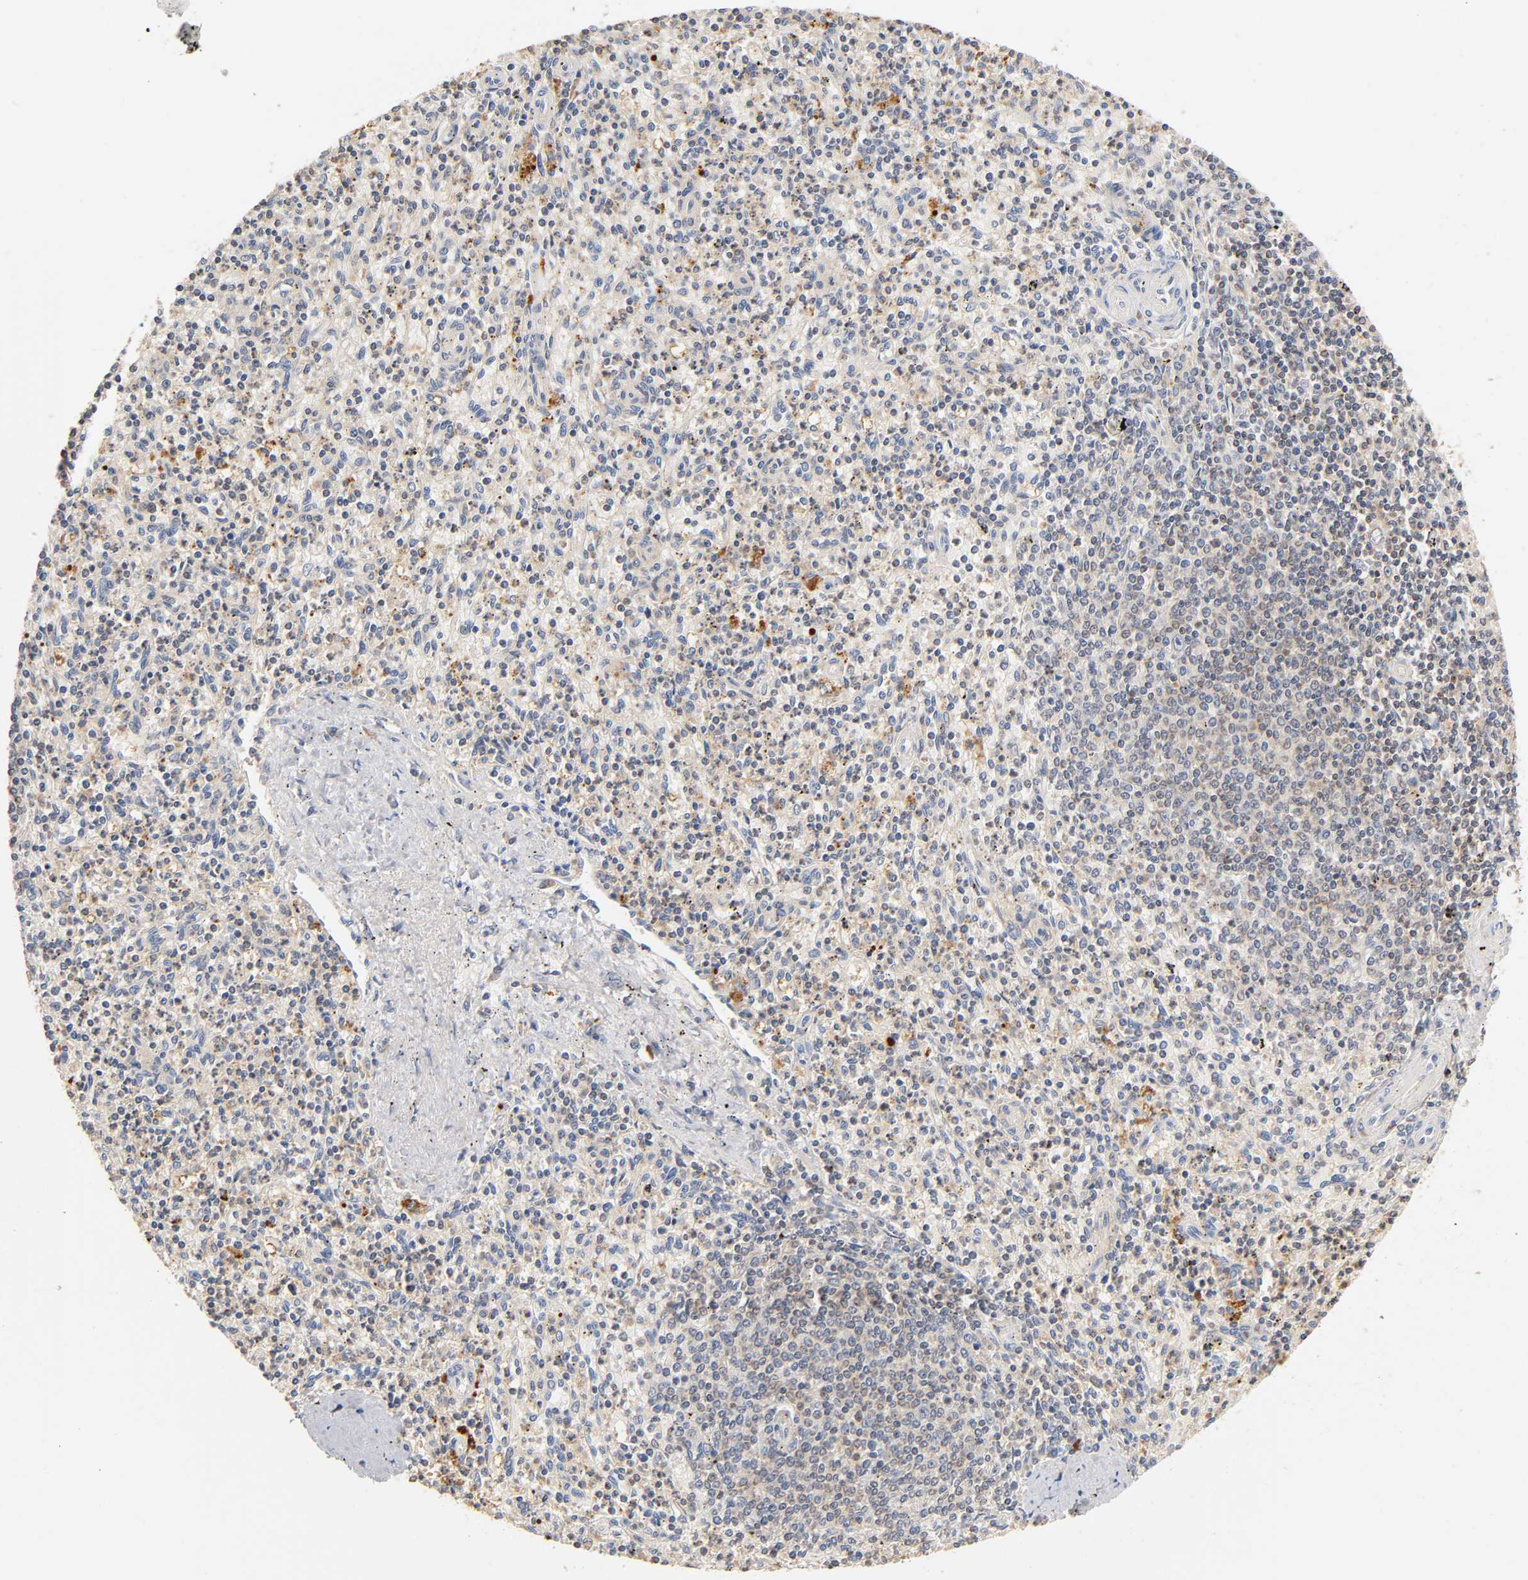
{"staining": {"intensity": "weak", "quantity": "25%-75%", "location": "cytoplasmic/membranous"}, "tissue": "spleen", "cell_type": "Cells in red pulp", "image_type": "normal", "snomed": [{"axis": "morphology", "description": "Normal tissue, NOS"}, {"axis": "topography", "description": "Spleen"}], "caption": "This histopathology image reveals immunohistochemistry (IHC) staining of normal spleen, with low weak cytoplasmic/membranous expression in approximately 25%-75% of cells in red pulp.", "gene": "RHOA", "patient": {"sex": "male", "age": 72}}